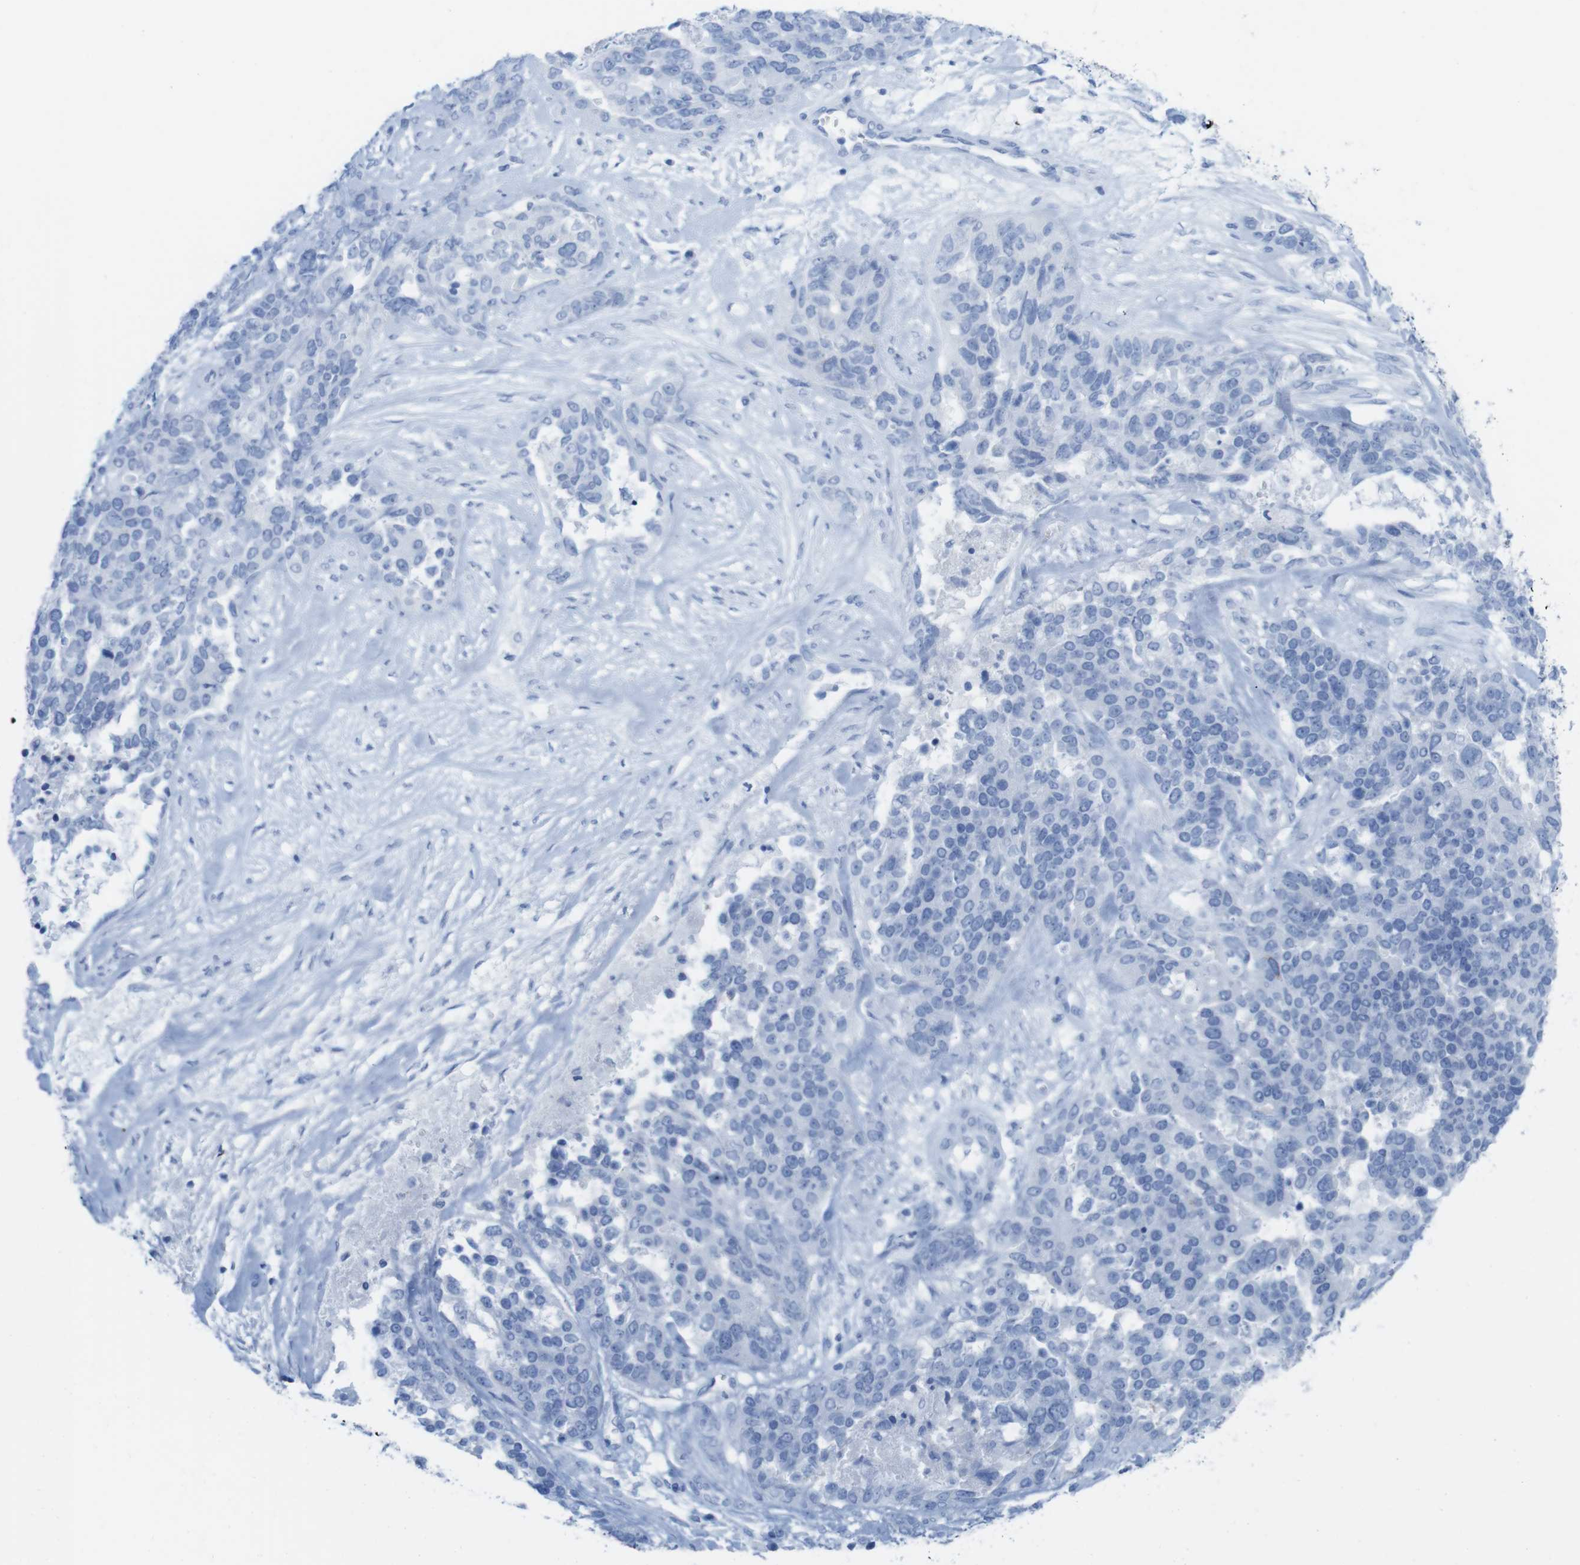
{"staining": {"intensity": "negative", "quantity": "none", "location": "none"}, "tissue": "ovarian cancer", "cell_type": "Tumor cells", "image_type": "cancer", "snomed": [{"axis": "morphology", "description": "Cystadenocarcinoma, serous, NOS"}, {"axis": "topography", "description": "Ovary"}], "caption": "A high-resolution micrograph shows immunohistochemistry (IHC) staining of ovarian cancer, which displays no significant expression in tumor cells. The staining is performed using DAB (3,3'-diaminobenzidine) brown chromogen with nuclei counter-stained in using hematoxylin.", "gene": "MYH7", "patient": {"sex": "female", "age": 44}}